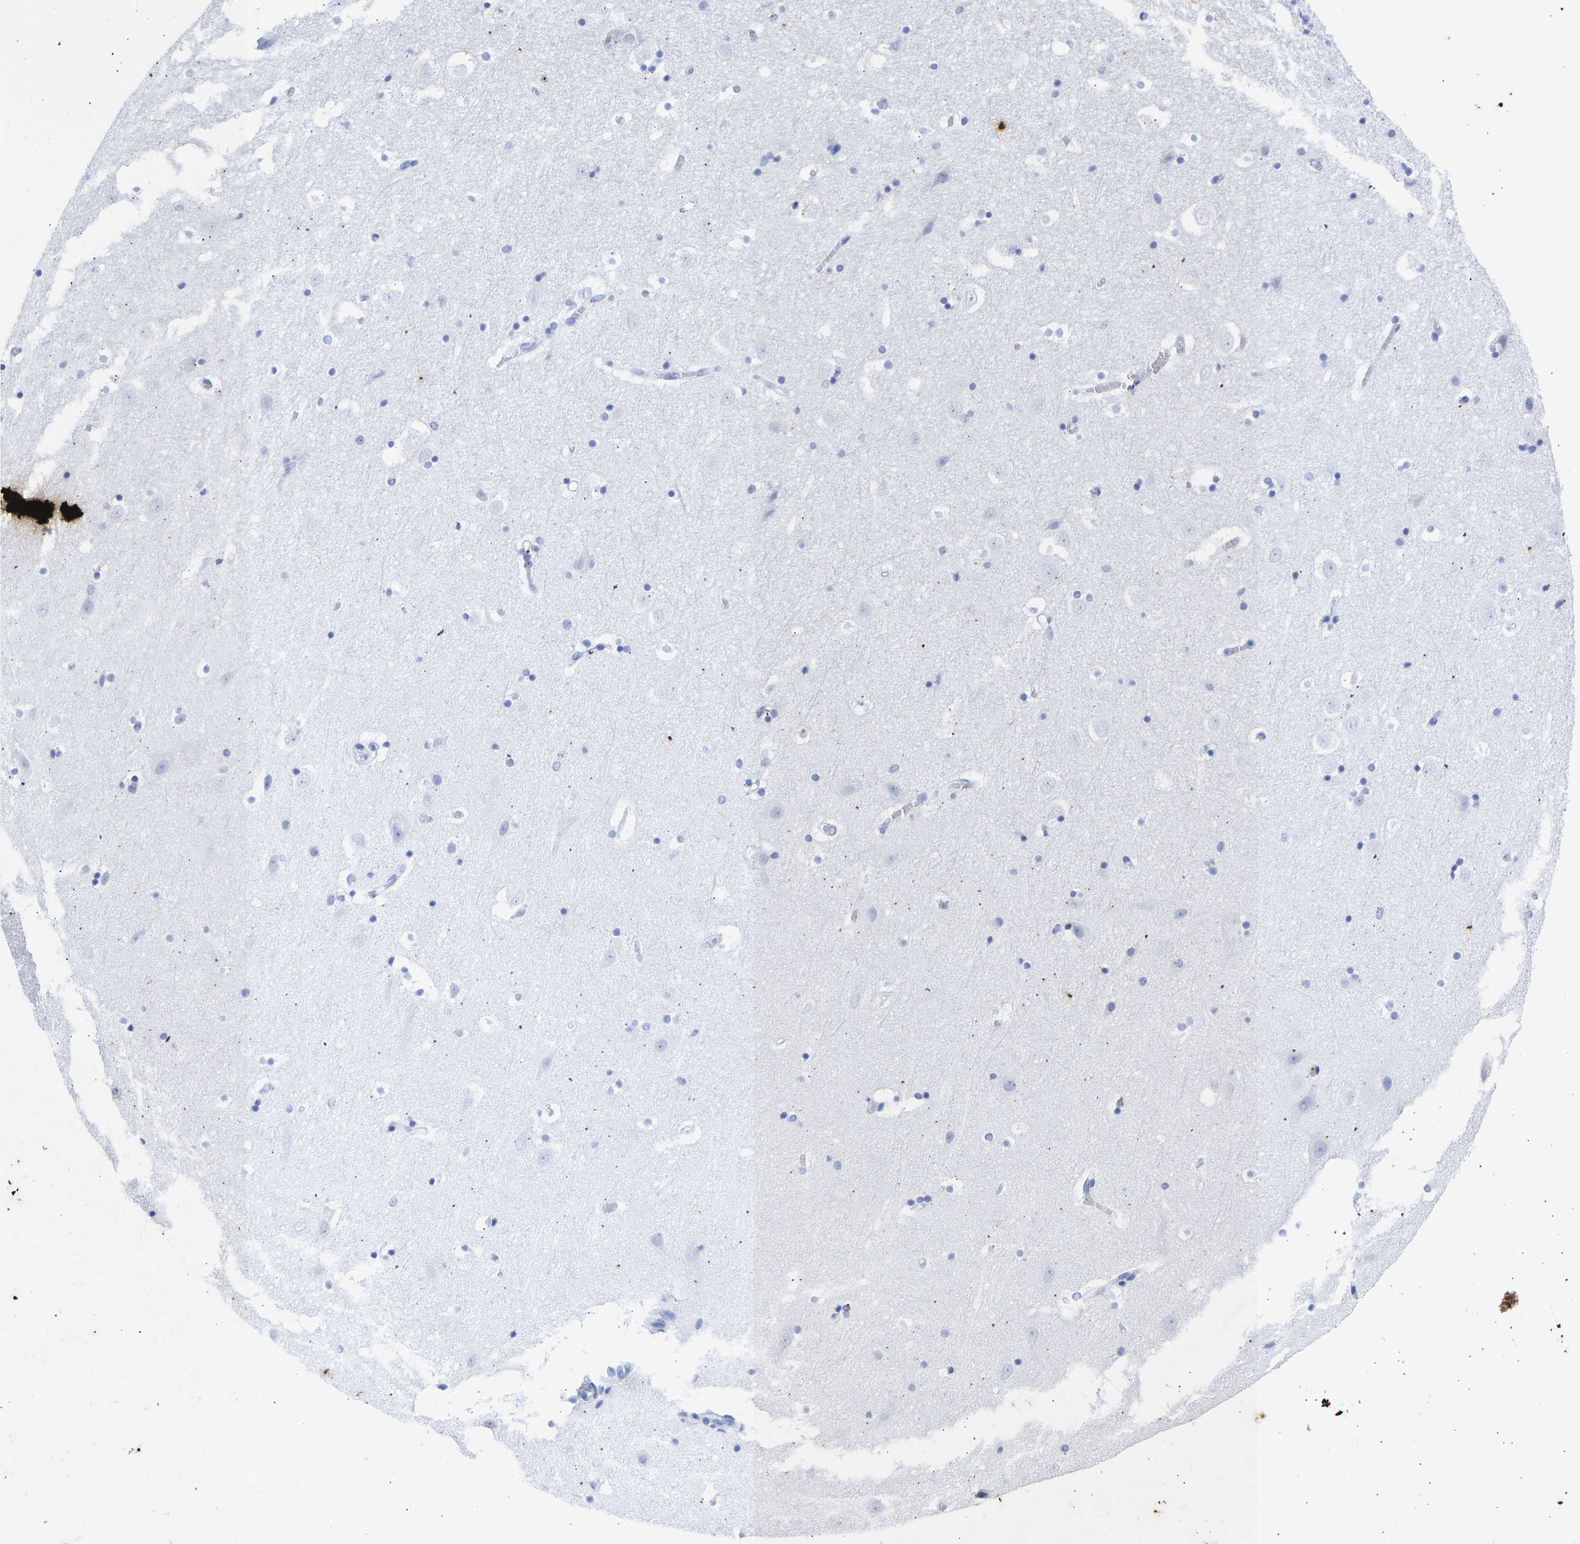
{"staining": {"intensity": "negative", "quantity": "none", "location": "none"}, "tissue": "hippocampus", "cell_type": "Glial cells", "image_type": "normal", "snomed": [{"axis": "morphology", "description": "Normal tissue, NOS"}, {"axis": "topography", "description": "Hippocampus"}], "caption": "This is an immunohistochemistry (IHC) micrograph of unremarkable hippocampus. There is no positivity in glial cells.", "gene": "KRT1", "patient": {"sex": "male", "age": 45}}